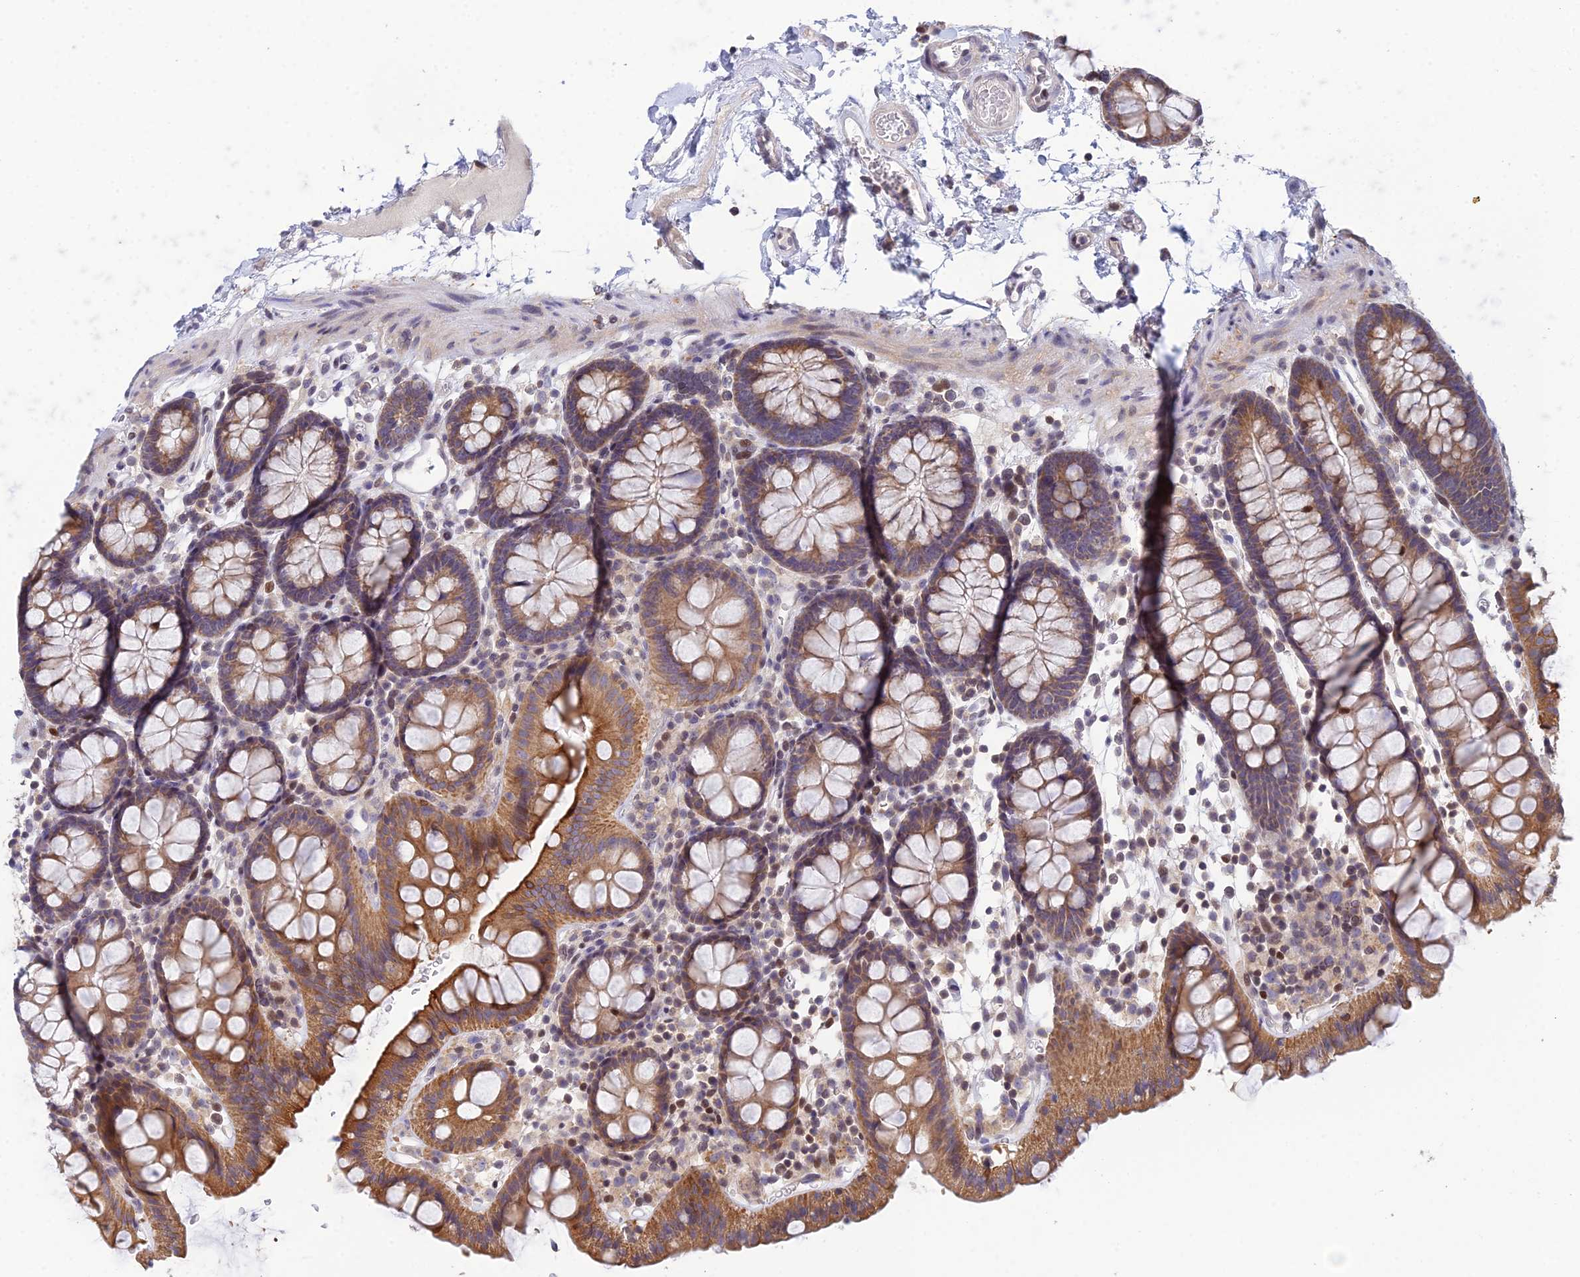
{"staining": {"intensity": "weak", "quantity": "25%-75%", "location": "cytoplasmic/membranous"}, "tissue": "colon", "cell_type": "Endothelial cells", "image_type": "normal", "snomed": [{"axis": "morphology", "description": "Normal tissue, NOS"}, {"axis": "topography", "description": "Colon"}], "caption": "About 25%-75% of endothelial cells in benign colon display weak cytoplasmic/membranous protein positivity as visualized by brown immunohistochemical staining.", "gene": "ELOA2", "patient": {"sex": "male", "age": 75}}